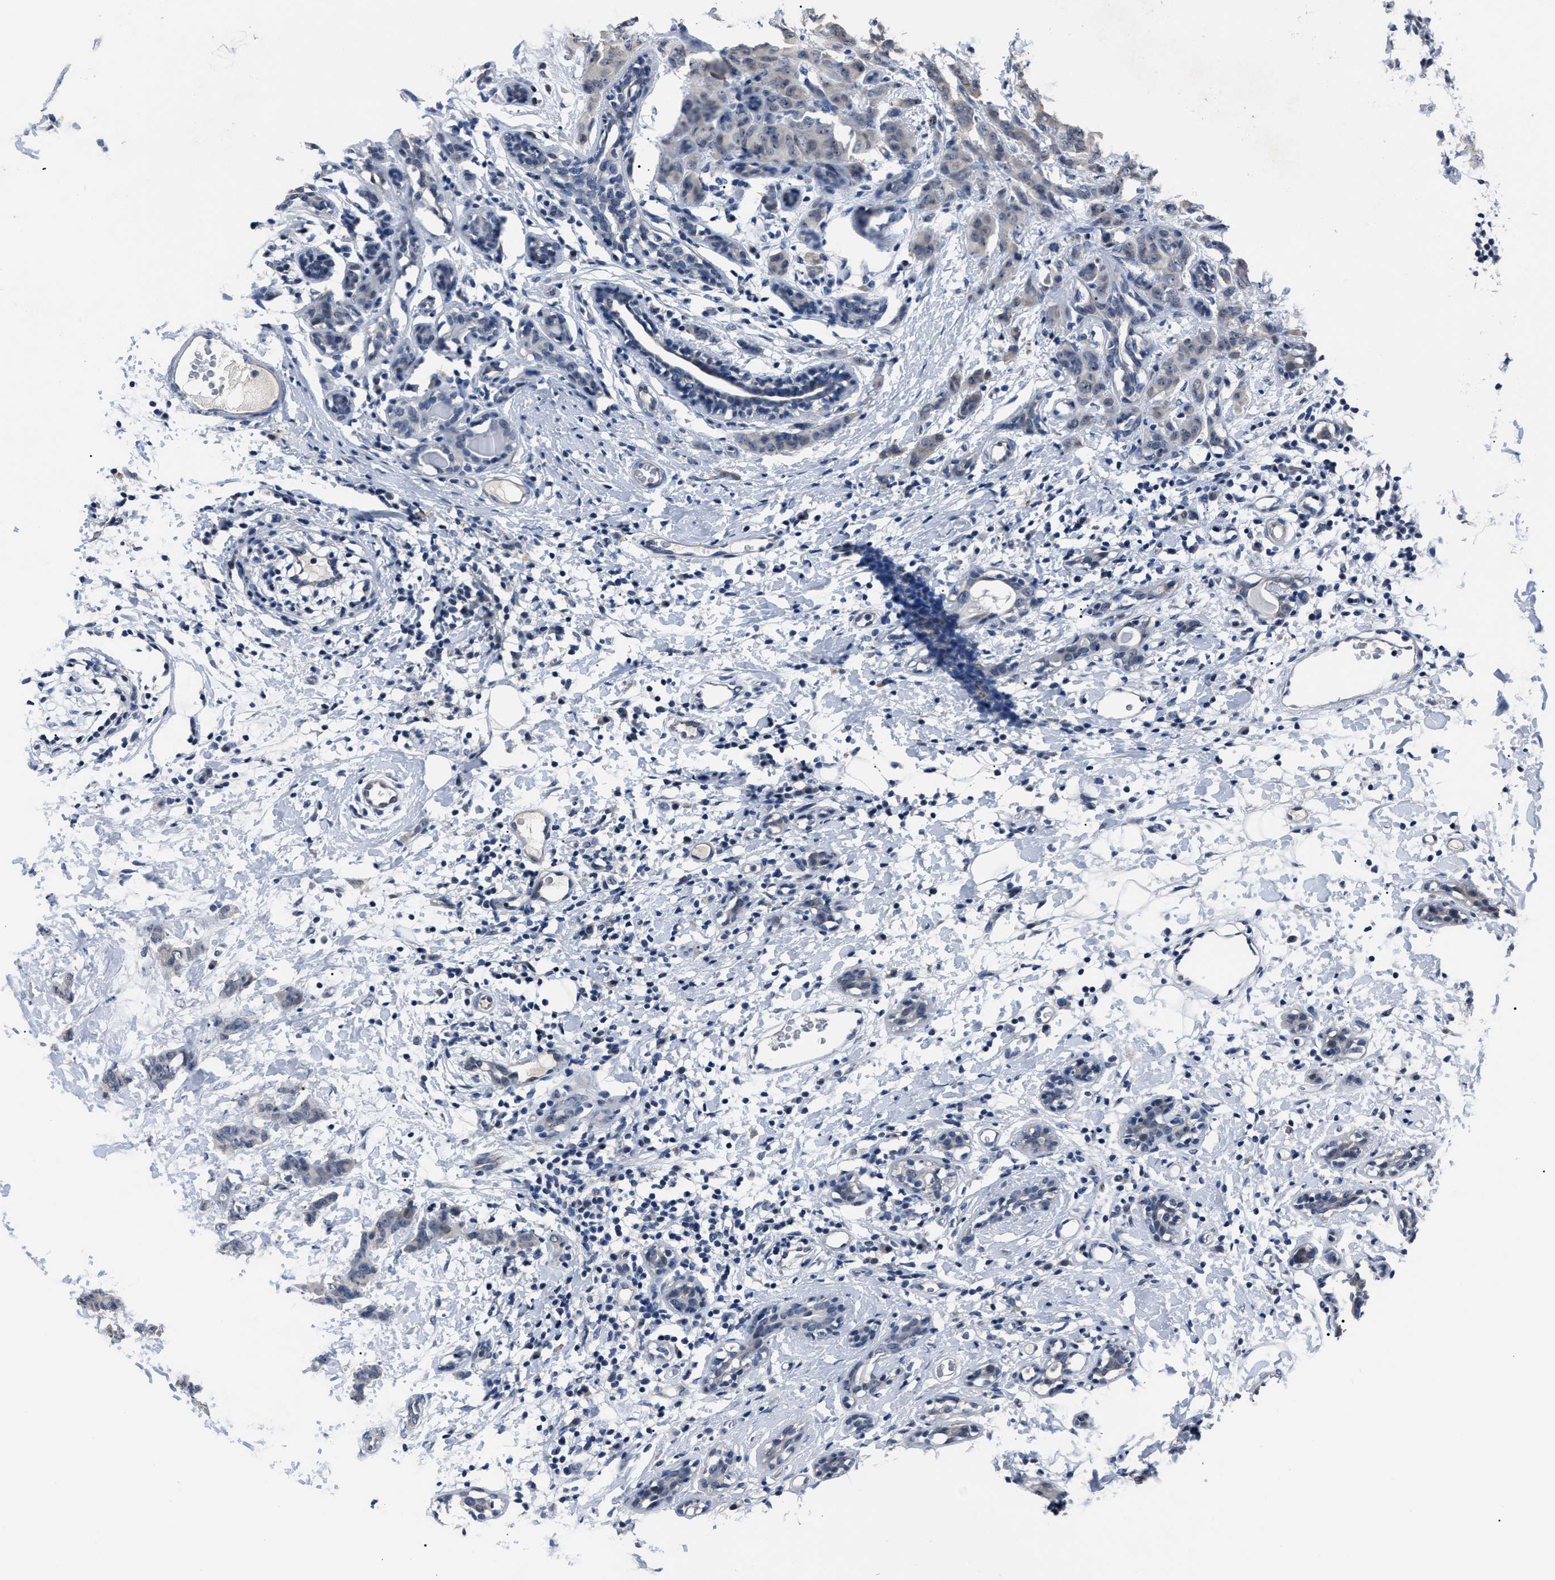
{"staining": {"intensity": "negative", "quantity": "none", "location": "none"}, "tissue": "breast cancer", "cell_type": "Tumor cells", "image_type": "cancer", "snomed": [{"axis": "morphology", "description": "Normal tissue, NOS"}, {"axis": "morphology", "description": "Duct carcinoma"}, {"axis": "topography", "description": "Breast"}], "caption": "Breast cancer was stained to show a protein in brown. There is no significant positivity in tumor cells.", "gene": "LRWD1", "patient": {"sex": "female", "age": 40}}